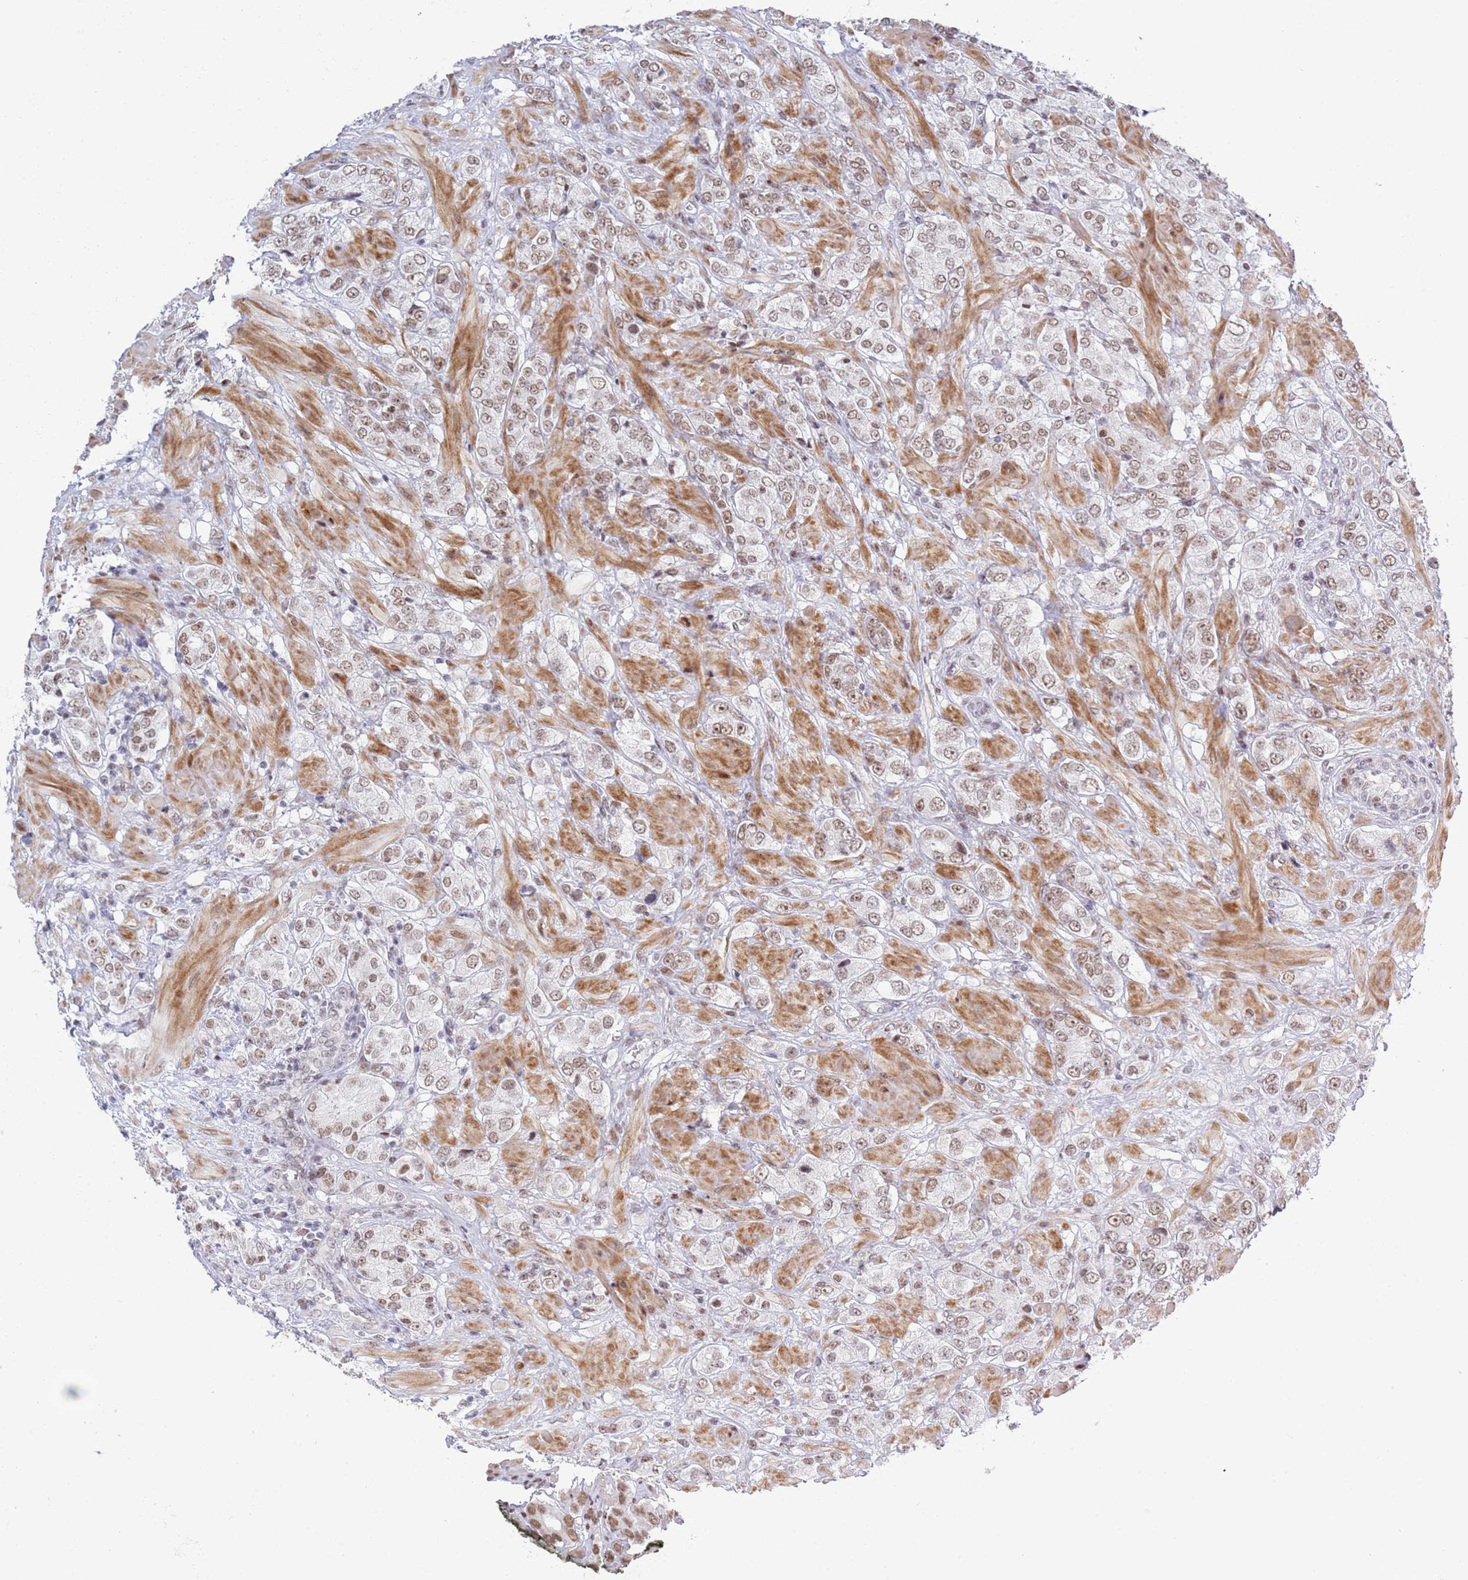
{"staining": {"intensity": "moderate", "quantity": "25%-75%", "location": "nuclear"}, "tissue": "prostate cancer", "cell_type": "Tumor cells", "image_type": "cancer", "snomed": [{"axis": "morphology", "description": "Adenocarcinoma, High grade"}, {"axis": "topography", "description": "Prostate and seminal vesicle, NOS"}], "caption": "Immunohistochemistry staining of prostate cancer, which exhibits medium levels of moderate nuclear expression in approximately 25%-75% of tumor cells indicating moderate nuclear protein expression. The staining was performed using DAB (brown) for protein detection and nuclei were counterstained in hematoxylin (blue).", "gene": "ZNF382", "patient": {"sex": "male", "age": 64}}